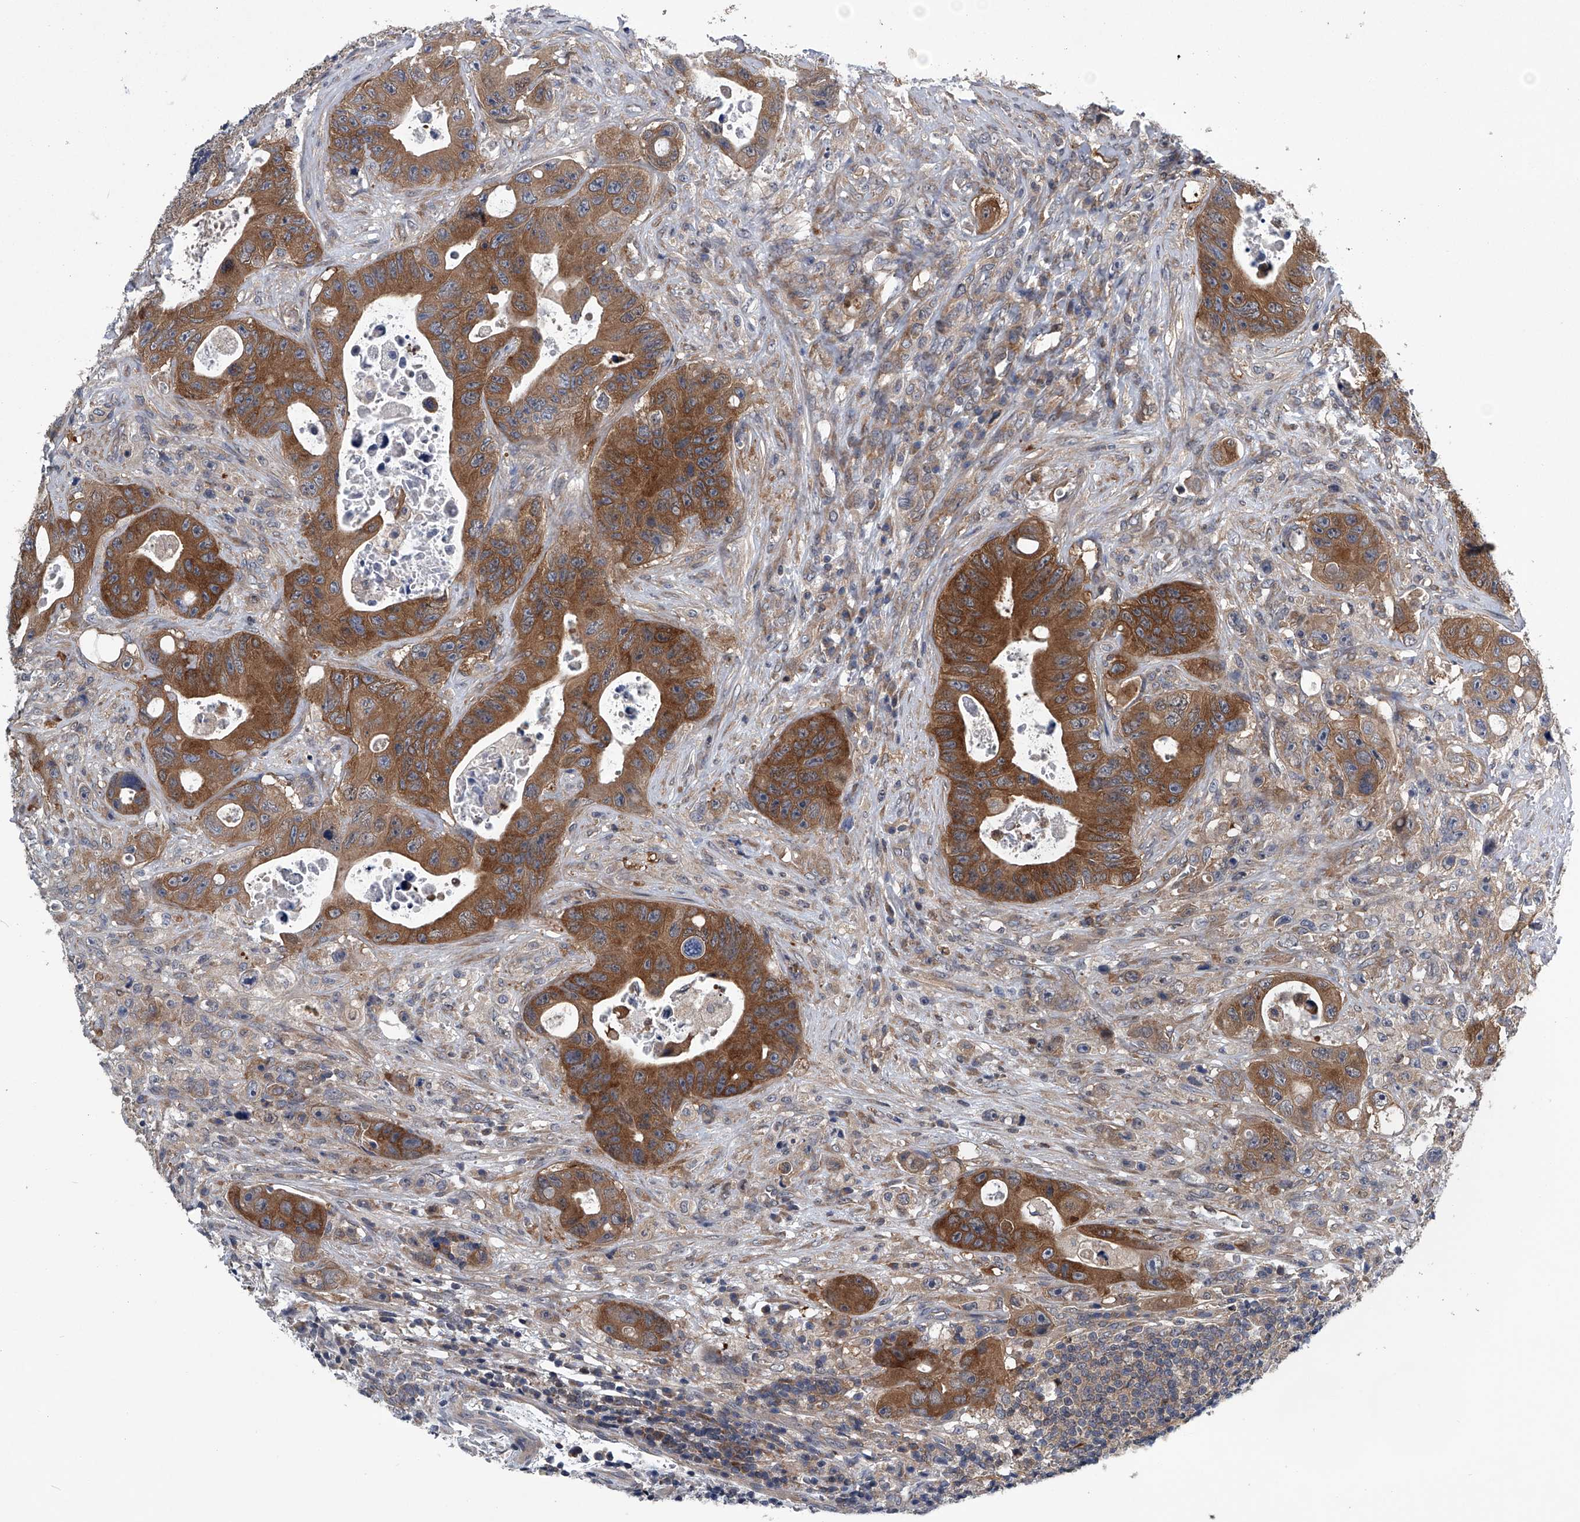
{"staining": {"intensity": "moderate", "quantity": ">75%", "location": "cytoplasmic/membranous"}, "tissue": "colorectal cancer", "cell_type": "Tumor cells", "image_type": "cancer", "snomed": [{"axis": "morphology", "description": "Adenocarcinoma, NOS"}, {"axis": "topography", "description": "Colon"}], "caption": "A micrograph showing moderate cytoplasmic/membranous staining in approximately >75% of tumor cells in colorectal adenocarcinoma, as visualized by brown immunohistochemical staining.", "gene": "PPP2R5D", "patient": {"sex": "female", "age": 46}}